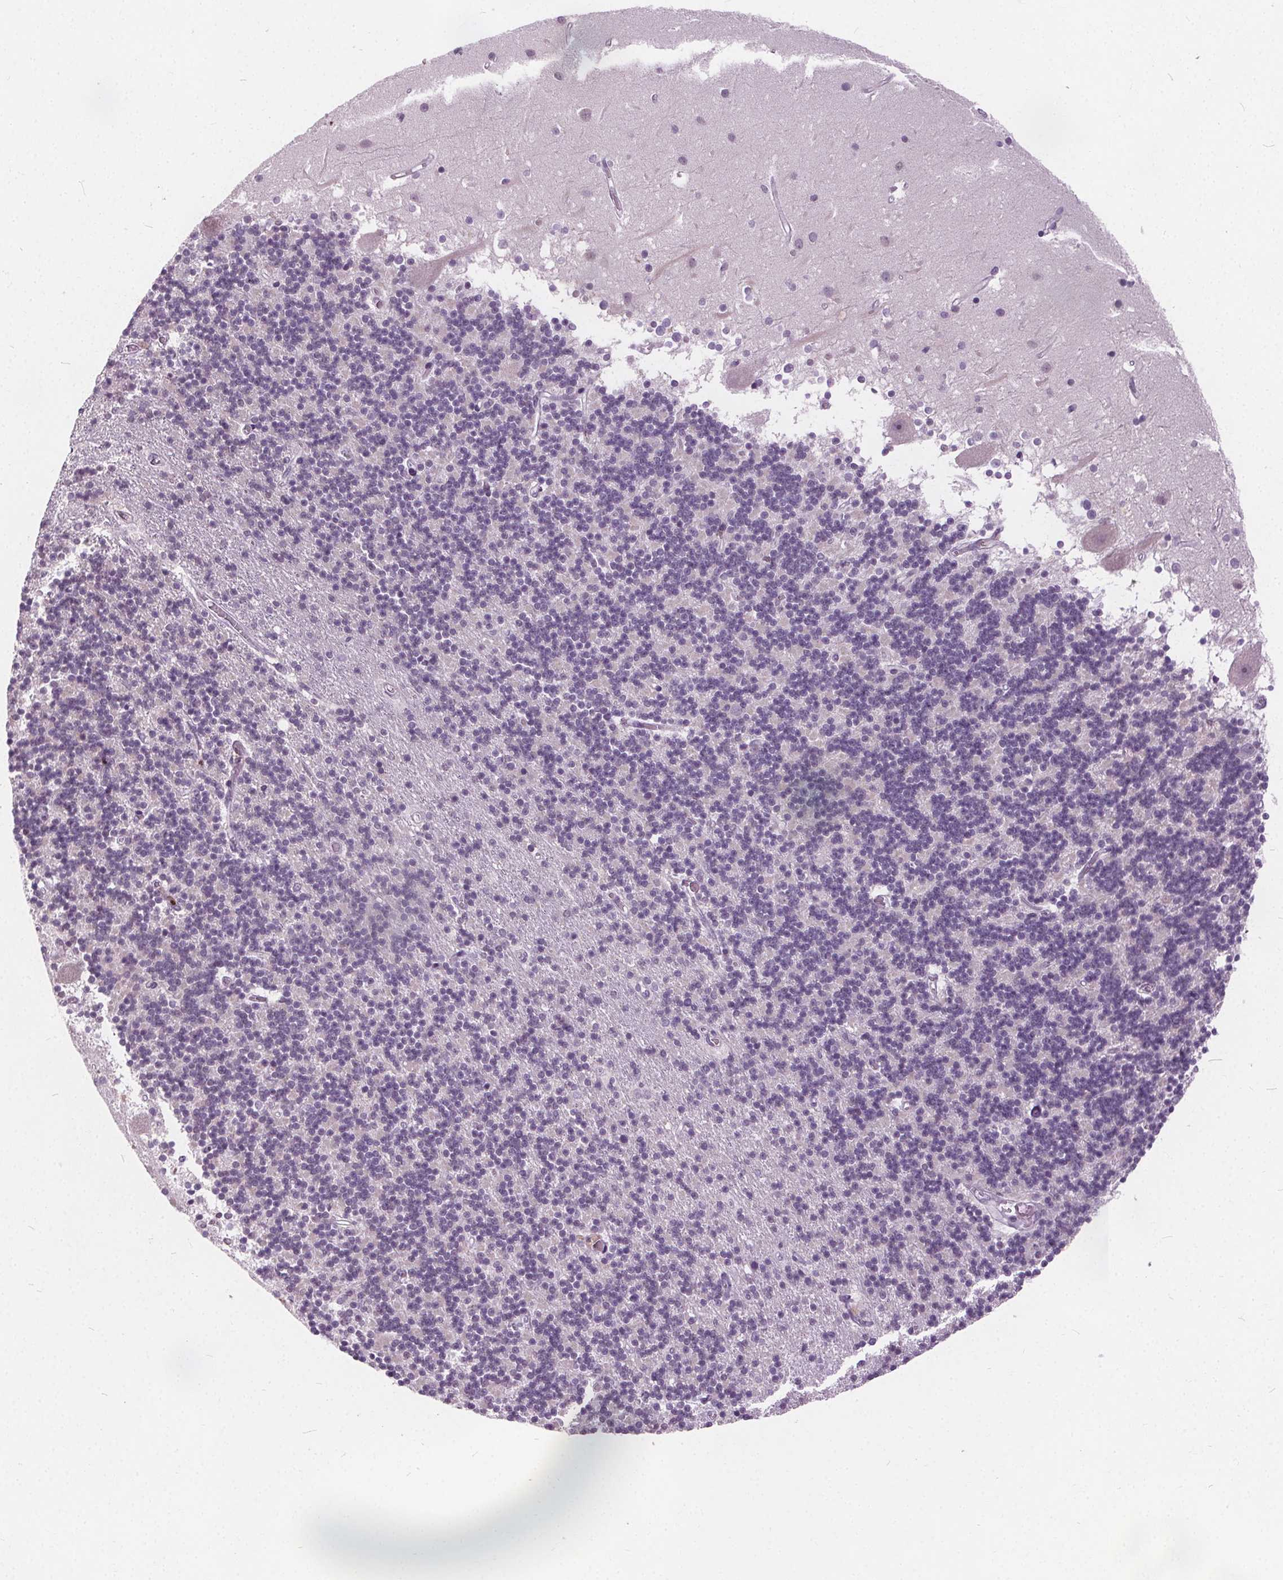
{"staining": {"intensity": "negative", "quantity": "none", "location": "none"}, "tissue": "cerebellum", "cell_type": "Cells in granular layer", "image_type": "normal", "snomed": [{"axis": "morphology", "description": "Normal tissue, NOS"}, {"axis": "topography", "description": "Cerebellum"}], "caption": "A photomicrograph of human cerebellum is negative for staining in cells in granular layer. Brightfield microscopy of immunohistochemistry (IHC) stained with DAB (3,3'-diaminobenzidine) (brown) and hematoxylin (blue), captured at high magnification.", "gene": "ISLR2", "patient": {"sex": "male", "age": 54}}